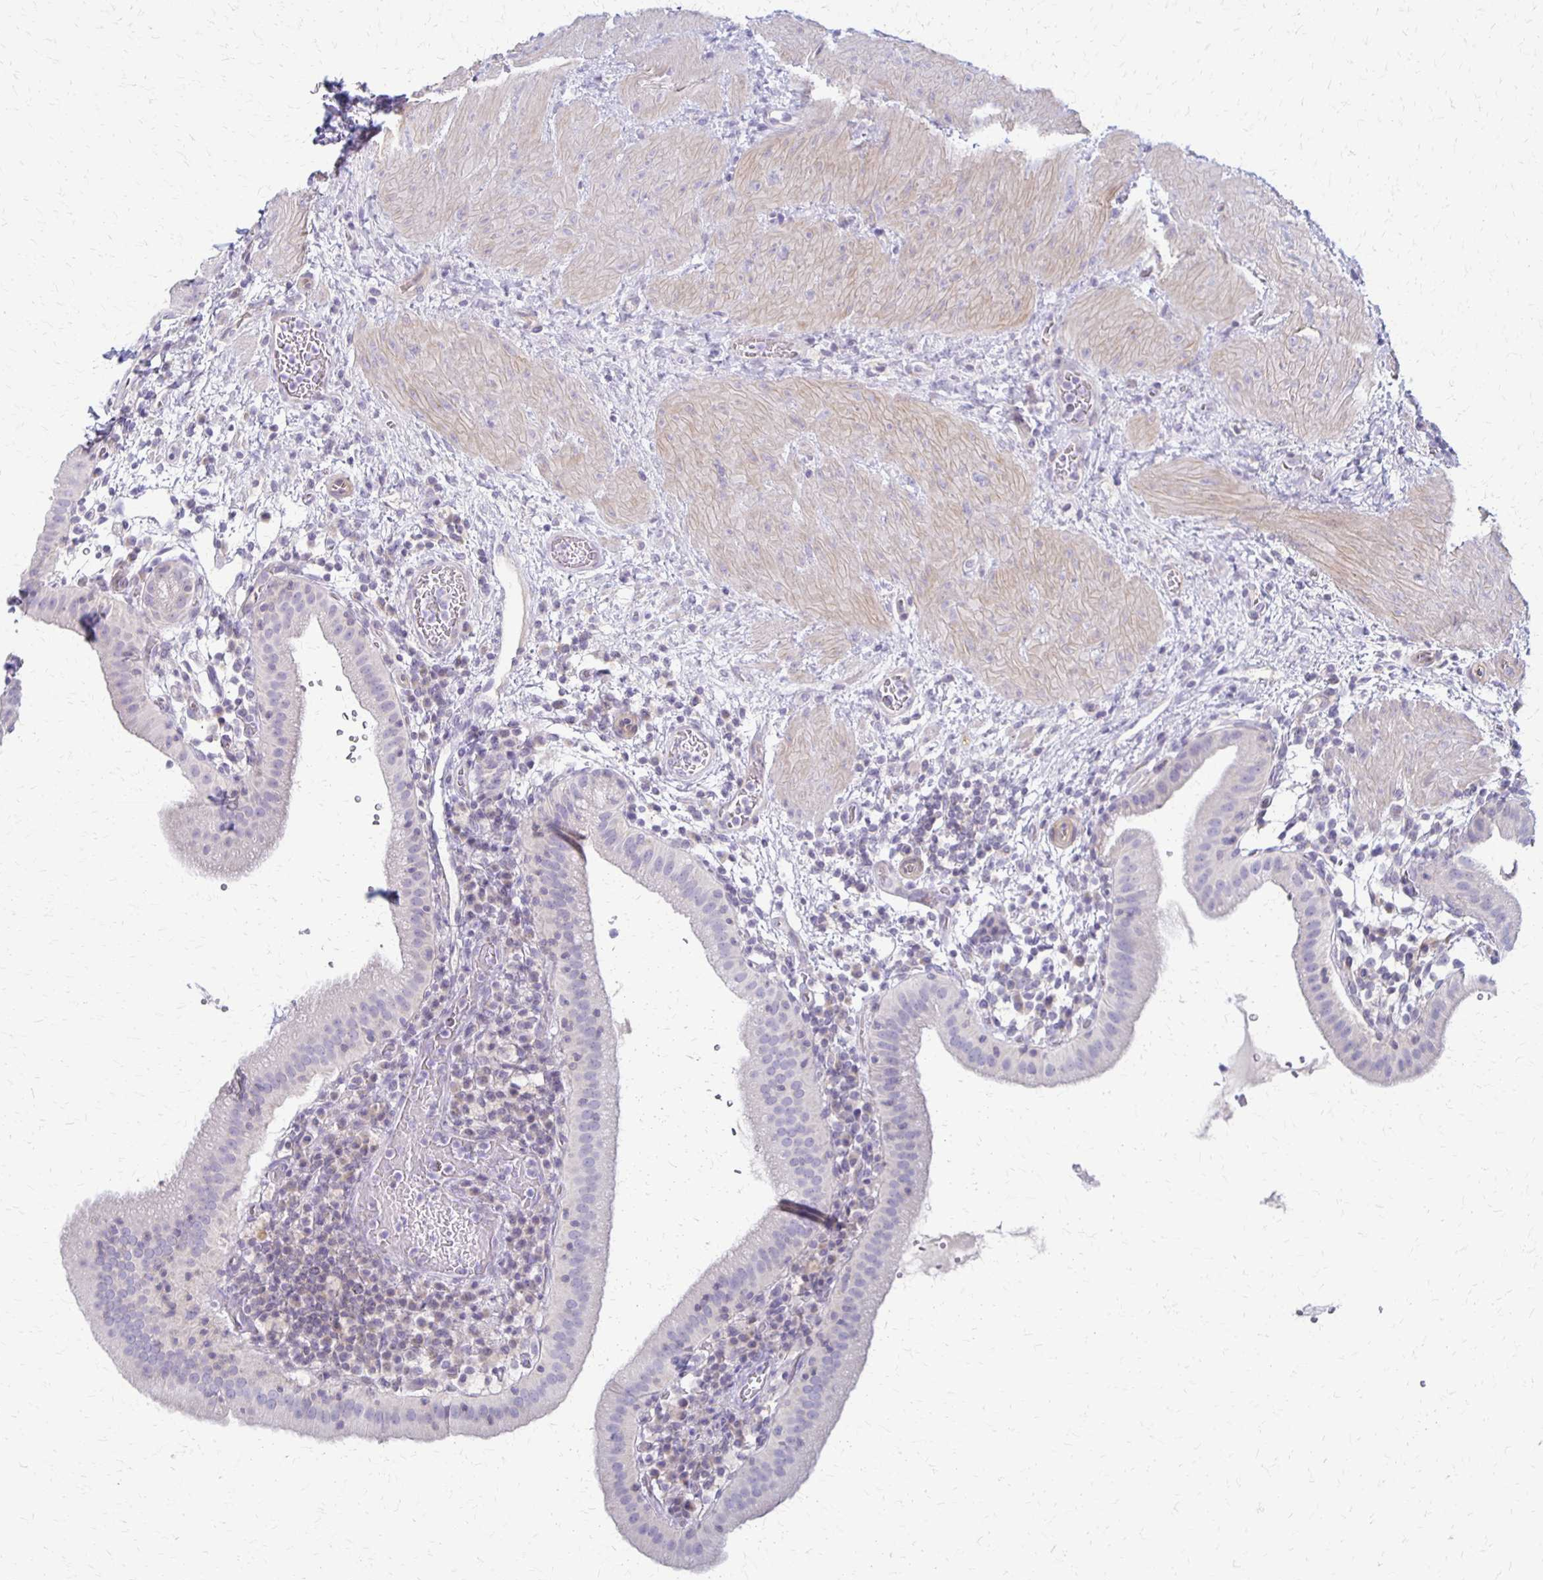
{"staining": {"intensity": "negative", "quantity": "none", "location": "none"}, "tissue": "gallbladder", "cell_type": "Glandular cells", "image_type": "normal", "snomed": [{"axis": "morphology", "description": "Normal tissue, NOS"}, {"axis": "topography", "description": "Gallbladder"}], "caption": "This is an immunohistochemistry image of normal human gallbladder. There is no positivity in glandular cells.", "gene": "RHOC", "patient": {"sex": "male", "age": 26}}